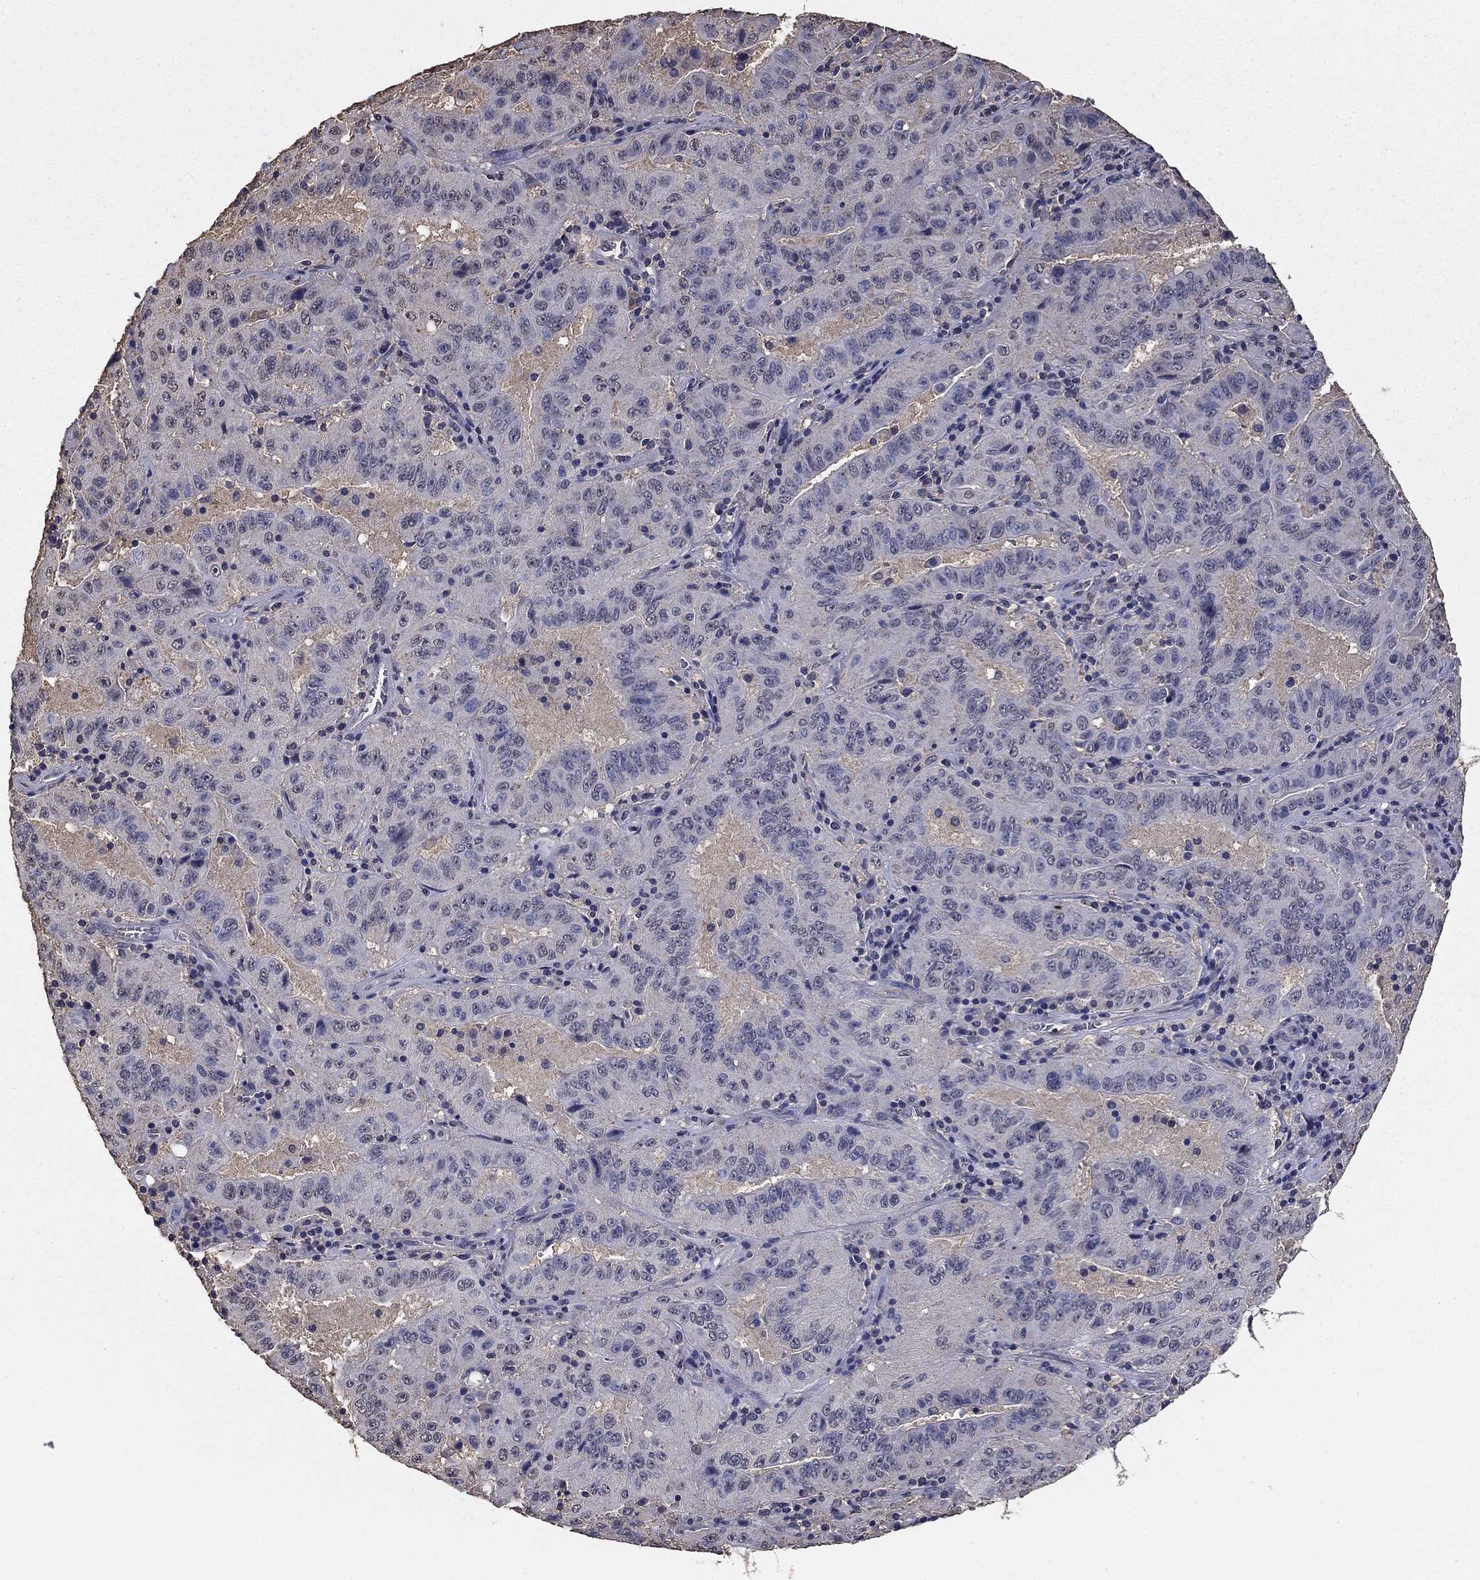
{"staining": {"intensity": "negative", "quantity": "none", "location": "none"}, "tissue": "pancreatic cancer", "cell_type": "Tumor cells", "image_type": "cancer", "snomed": [{"axis": "morphology", "description": "Adenocarcinoma, NOS"}, {"axis": "topography", "description": "Pancreas"}], "caption": "An immunohistochemistry (IHC) image of pancreatic adenocarcinoma is shown. There is no staining in tumor cells of pancreatic adenocarcinoma.", "gene": "MFAP3L", "patient": {"sex": "male", "age": 63}}